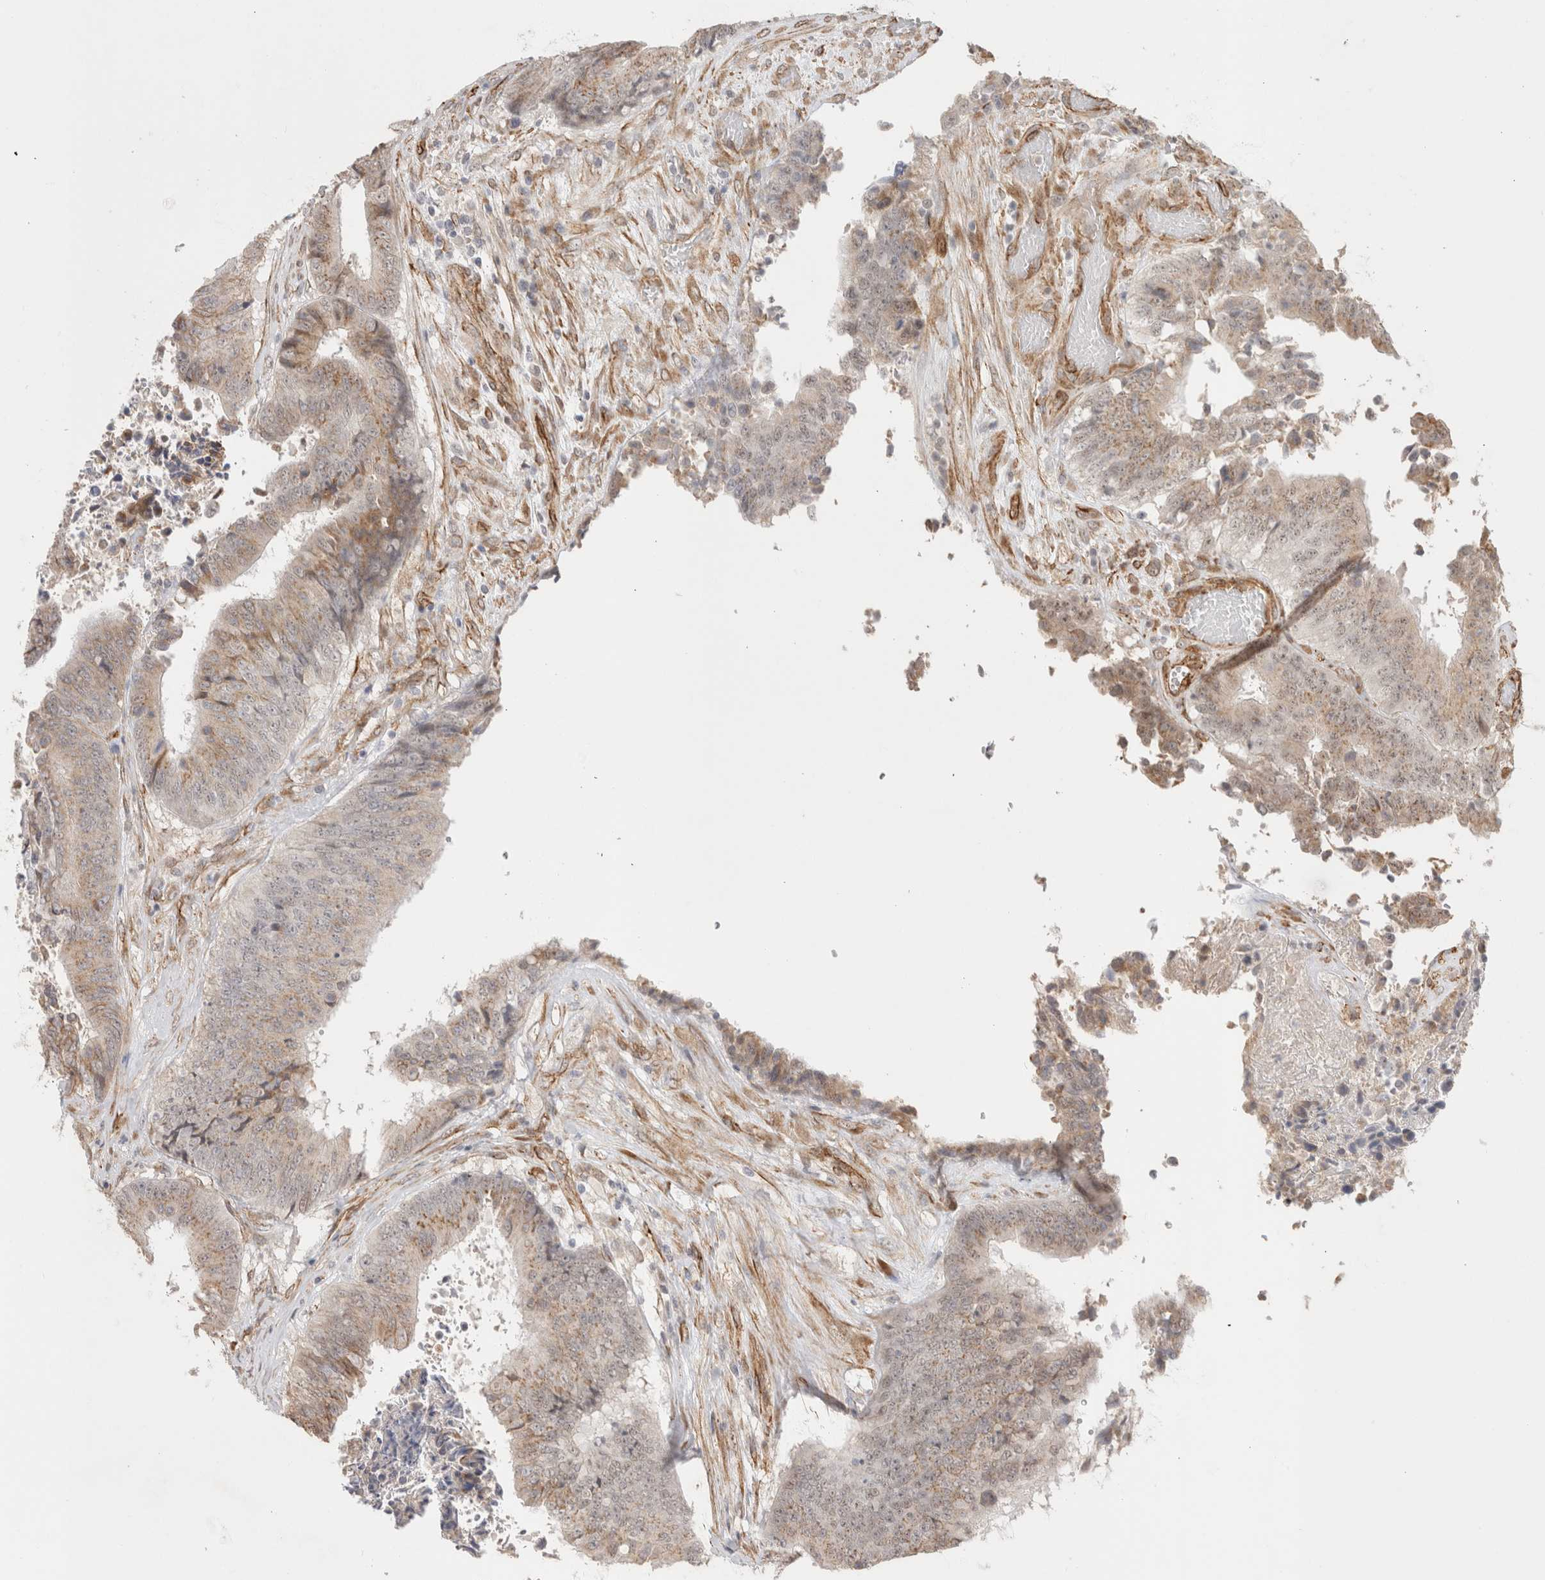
{"staining": {"intensity": "weak", "quantity": ">75%", "location": "cytoplasmic/membranous"}, "tissue": "colorectal cancer", "cell_type": "Tumor cells", "image_type": "cancer", "snomed": [{"axis": "morphology", "description": "Adenocarcinoma, NOS"}, {"axis": "topography", "description": "Rectum"}], "caption": "Tumor cells show low levels of weak cytoplasmic/membranous positivity in about >75% of cells in colorectal cancer (adenocarcinoma). (DAB IHC, brown staining for protein, blue staining for nuclei).", "gene": "CAAP1", "patient": {"sex": "male", "age": 72}}